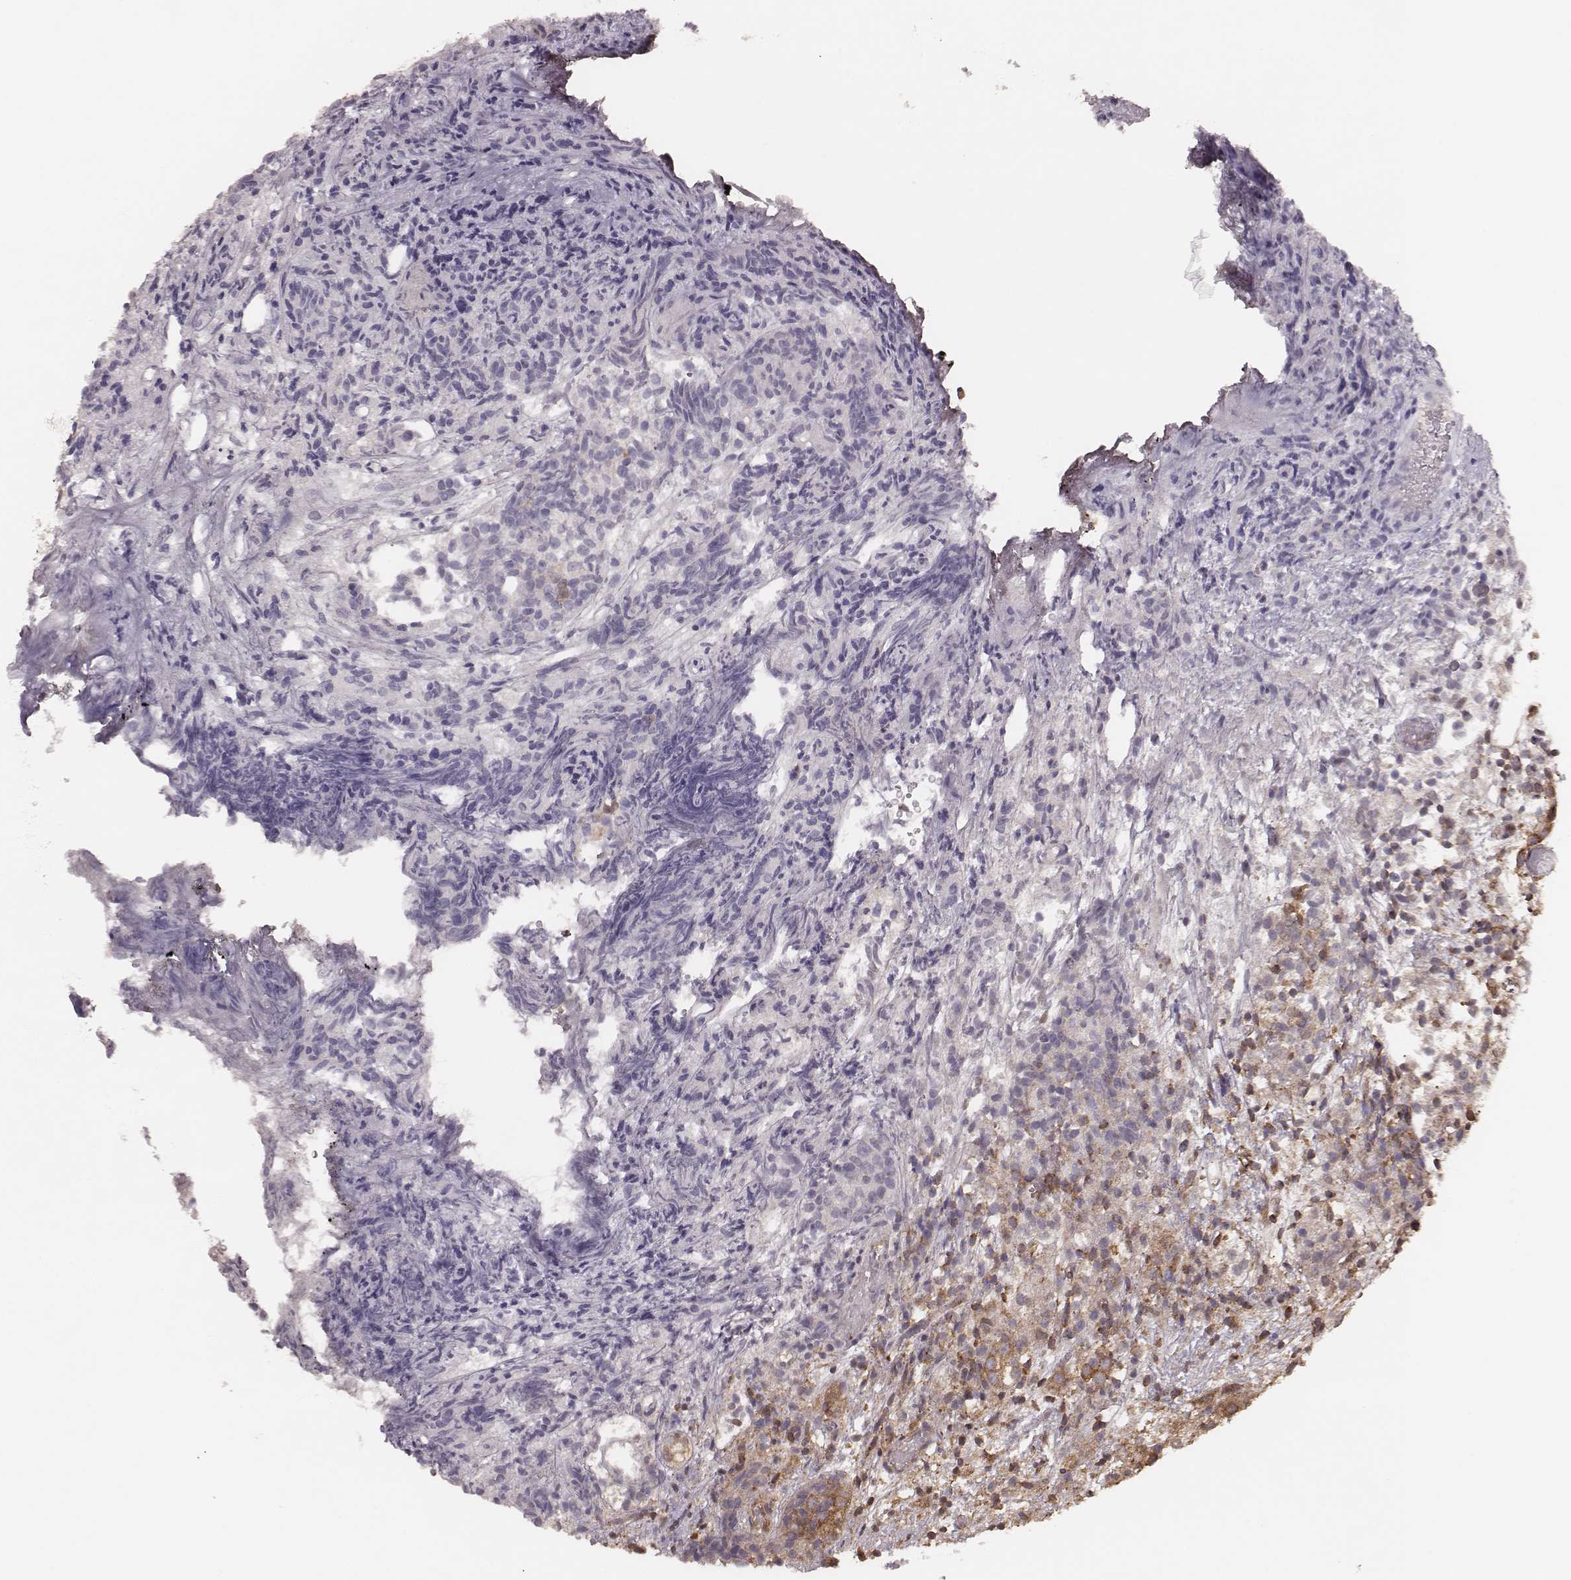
{"staining": {"intensity": "strong", "quantity": ">75%", "location": "cytoplasmic/membranous"}, "tissue": "prostate cancer", "cell_type": "Tumor cells", "image_type": "cancer", "snomed": [{"axis": "morphology", "description": "Adenocarcinoma, High grade"}, {"axis": "topography", "description": "Prostate"}], "caption": "Prostate cancer (adenocarcinoma (high-grade)) stained with immunohistochemistry exhibits strong cytoplasmic/membranous staining in about >75% of tumor cells.", "gene": "CARS1", "patient": {"sex": "male", "age": 53}}